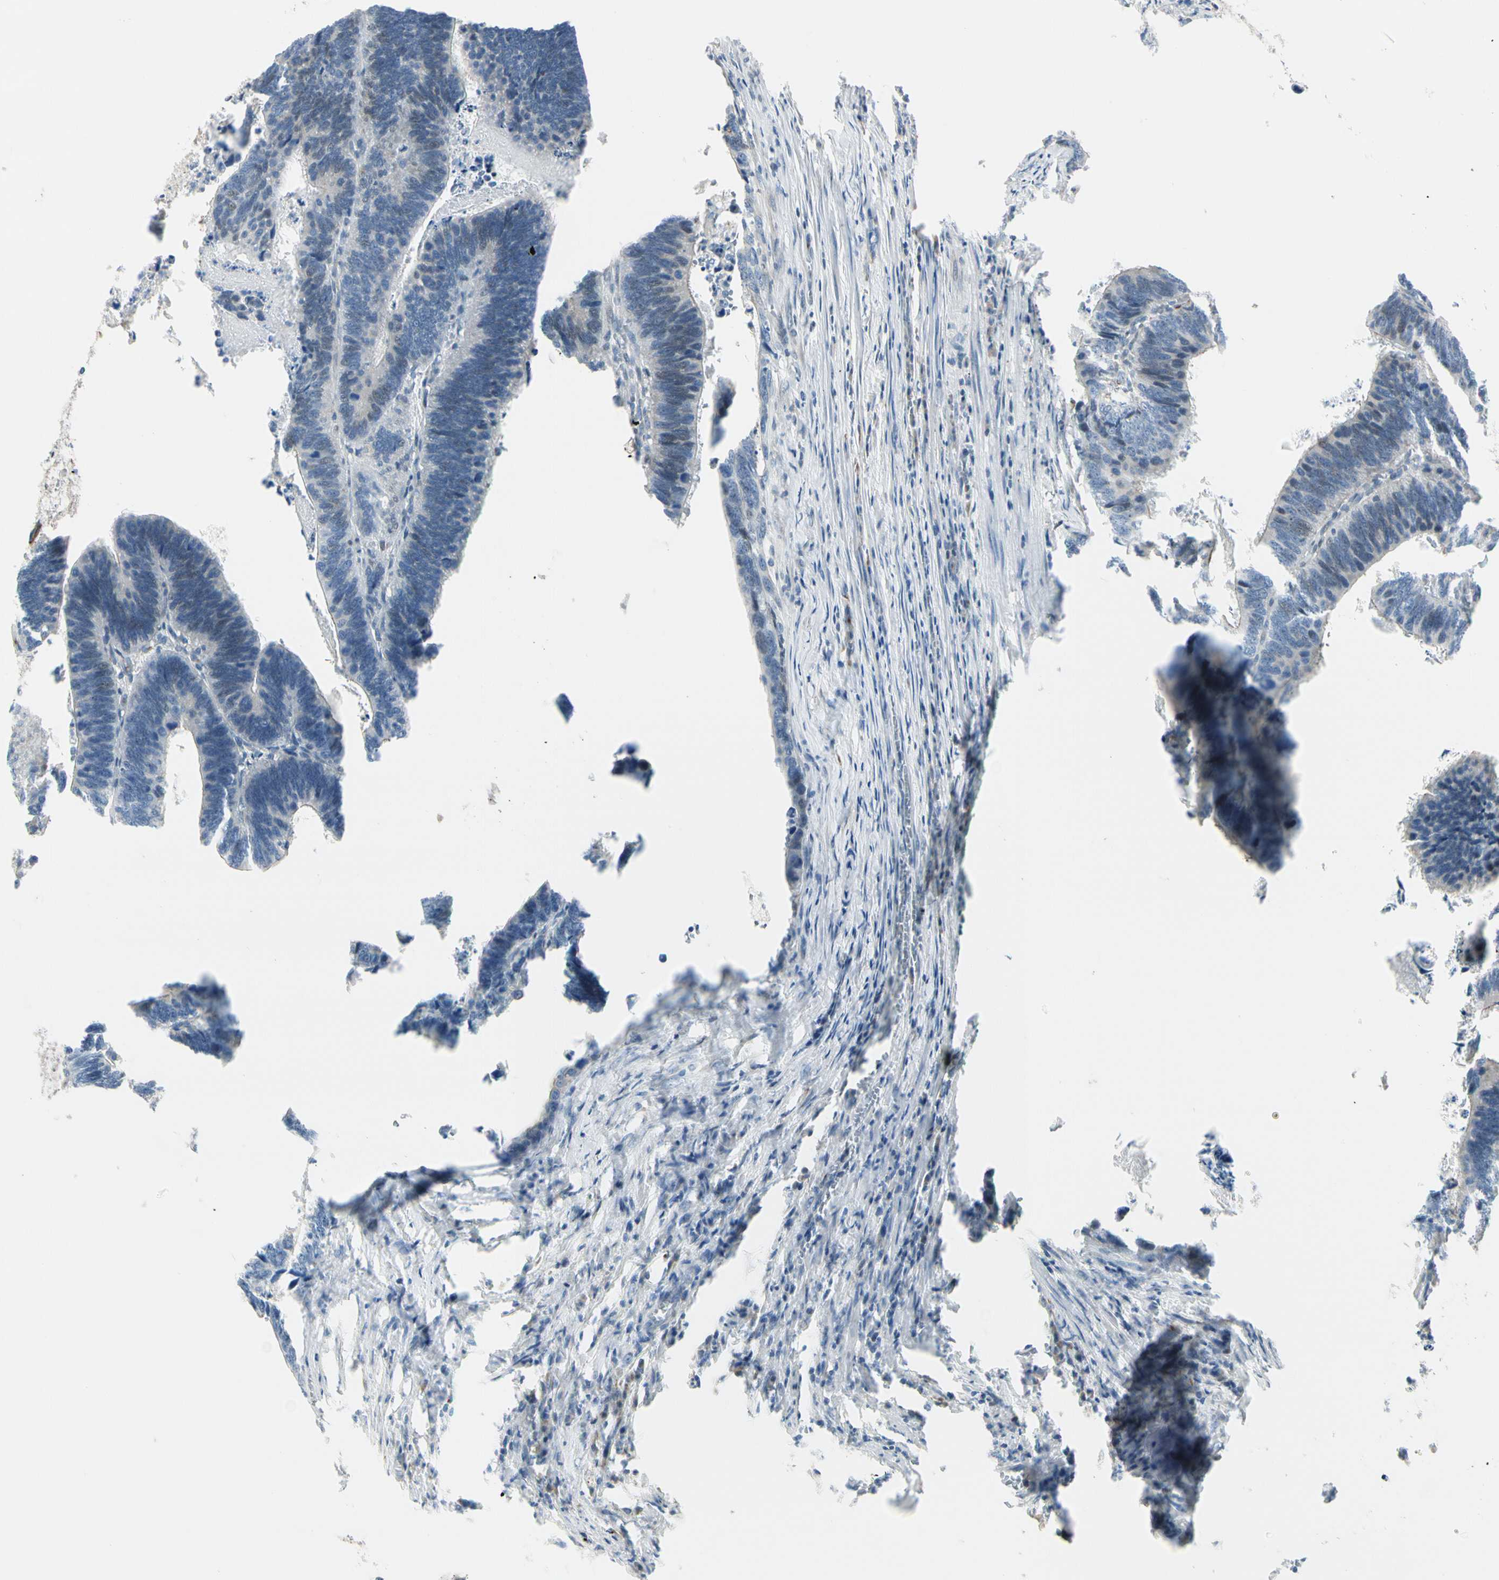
{"staining": {"intensity": "negative", "quantity": "none", "location": "none"}, "tissue": "colorectal cancer", "cell_type": "Tumor cells", "image_type": "cancer", "snomed": [{"axis": "morphology", "description": "Adenocarcinoma, NOS"}, {"axis": "topography", "description": "Colon"}], "caption": "Immunohistochemistry image of neoplastic tissue: human colorectal cancer stained with DAB reveals no significant protein positivity in tumor cells.", "gene": "NPDC1", "patient": {"sex": "male", "age": 72}}